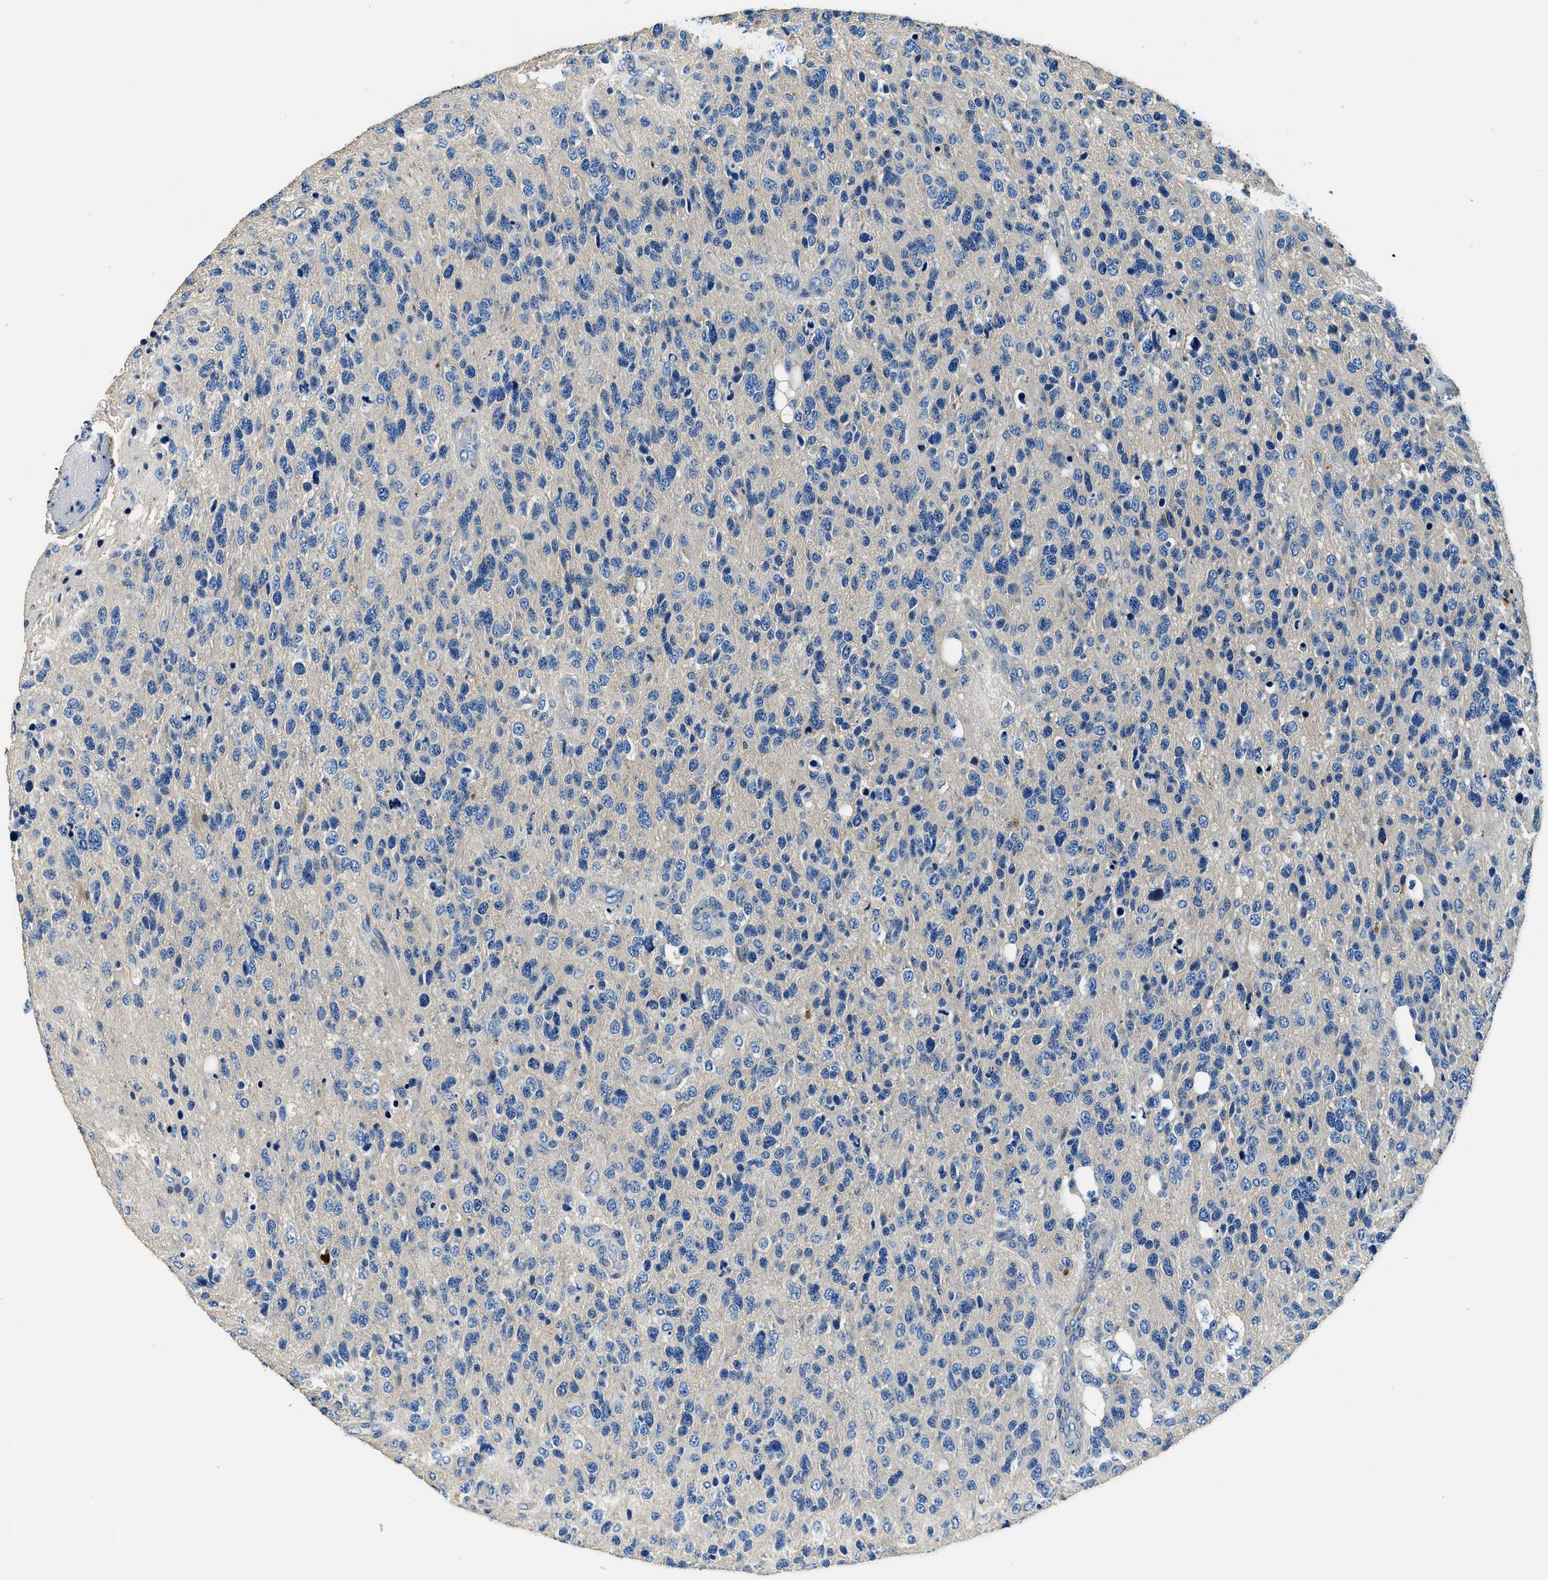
{"staining": {"intensity": "negative", "quantity": "none", "location": "none"}, "tissue": "glioma", "cell_type": "Tumor cells", "image_type": "cancer", "snomed": [{"axis": "morphology", "description": "Glioma, malignant, High grade"}, {"axis": "topography", "description": "Brain"}], "caption": "High magnification brightfield microscopy of glioma stained with DAB (brown) and counterstained with hematoxylin (blue): tumor cells show no significant staining. The staining was performed using DAB (3,3'-diaminobenzidine) to visualize the protein expression in brown, while the nuclei were stained in blue with hematoxylin (Magnification: 20x).", "gene": "TMEM186", "patient": {"sex": "female", "age": 58}}